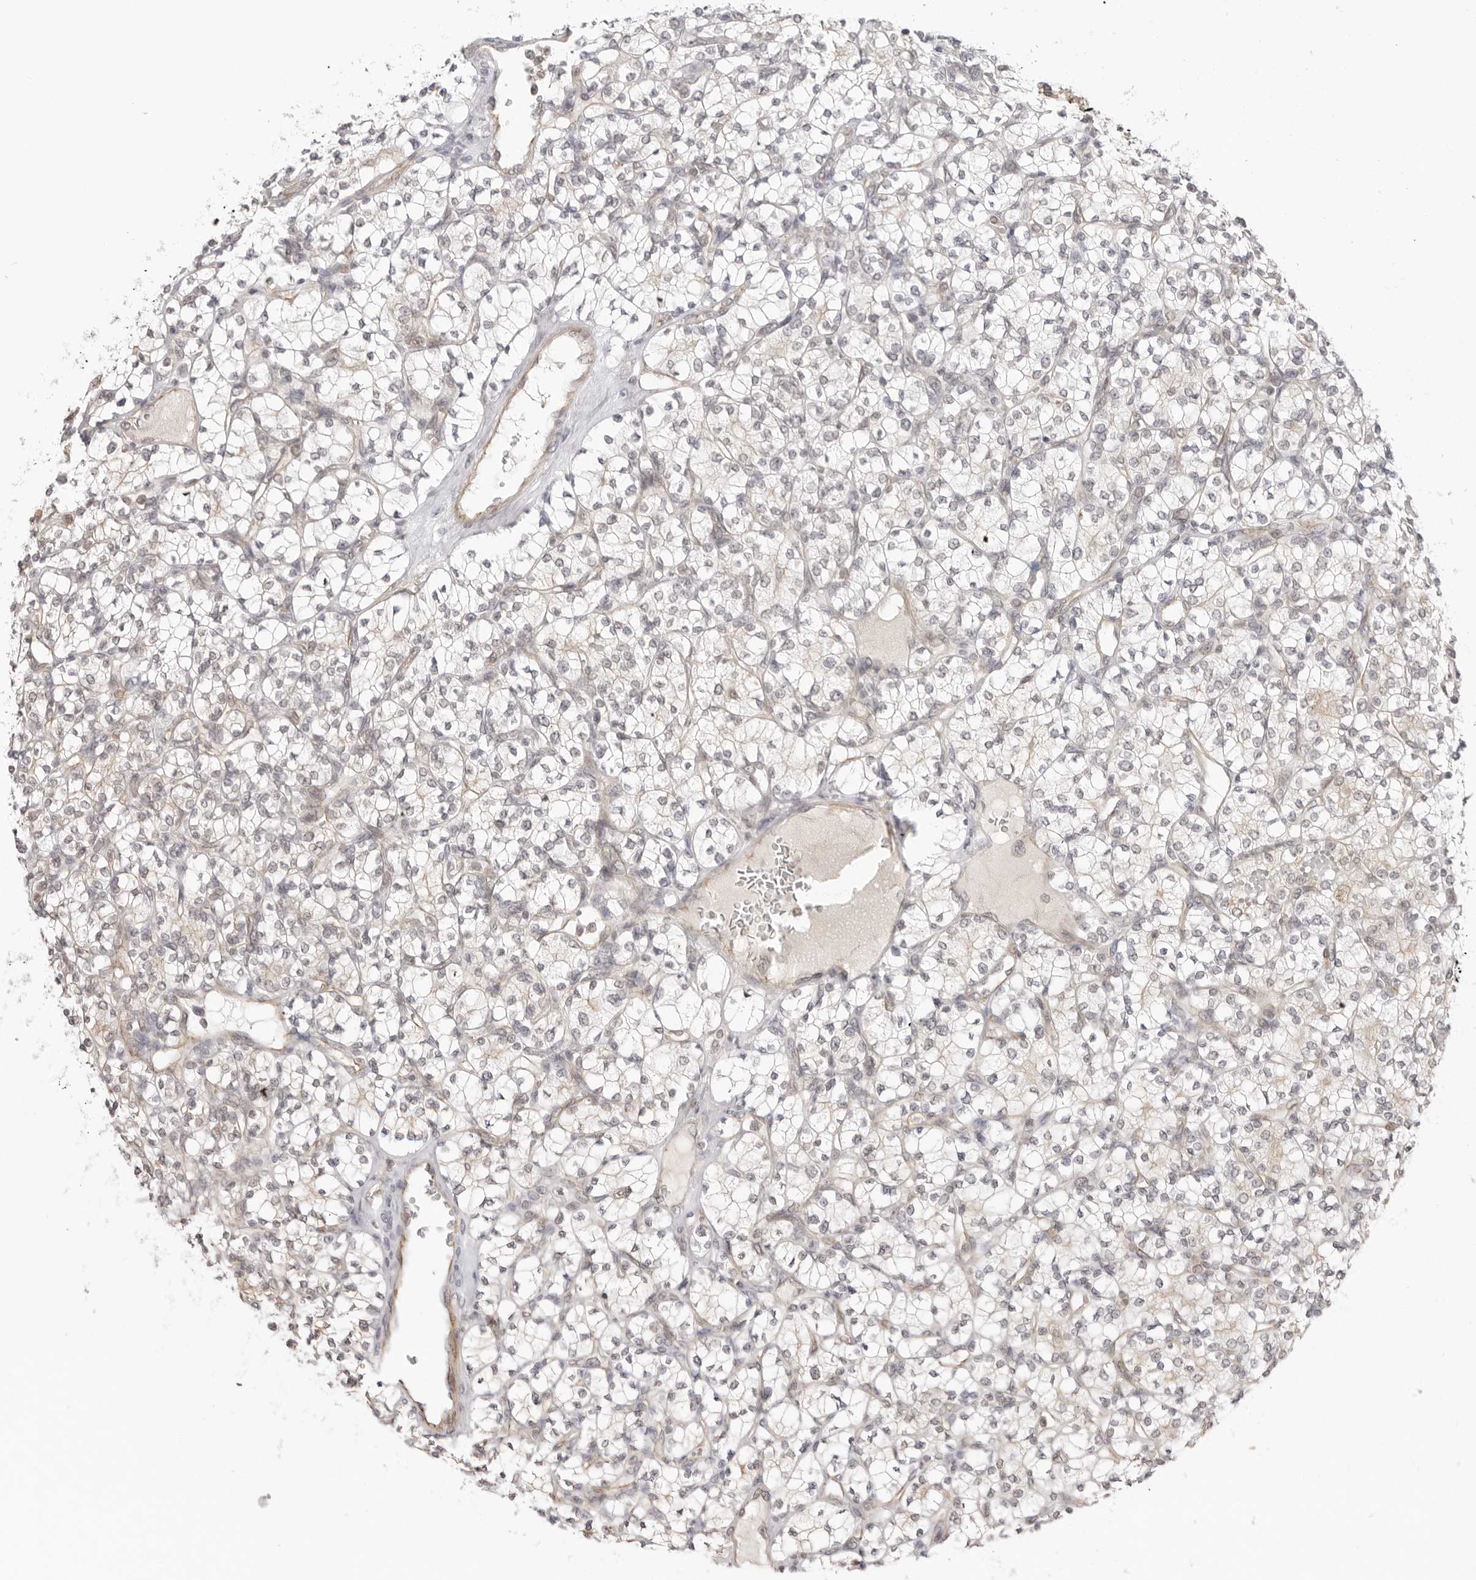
{"staining": {"intensity": "weak", "quantity": "25%-75%", "location": "cytoplasmic/membranous"}, "tissue": "renal cancer", "cell_type": "Tumor cells", "image_type": "cancer", "snomed": [{"axis": "morphology", "description": "Adenocarcinoma, NOS"}, {"axis": "topography", "description": "Kidney"}], "caption": "A high-resolution photomicrograph shows immunohistochemistry (IHC) staining of renal cancer (adenocarcinoma), which exhibits weak cytoplasmic/membranous positivity in approximately 25%-75% of tumor cells.", "gene": "TRAPPC3", "patient": {"sex": "male", "age": 77}}